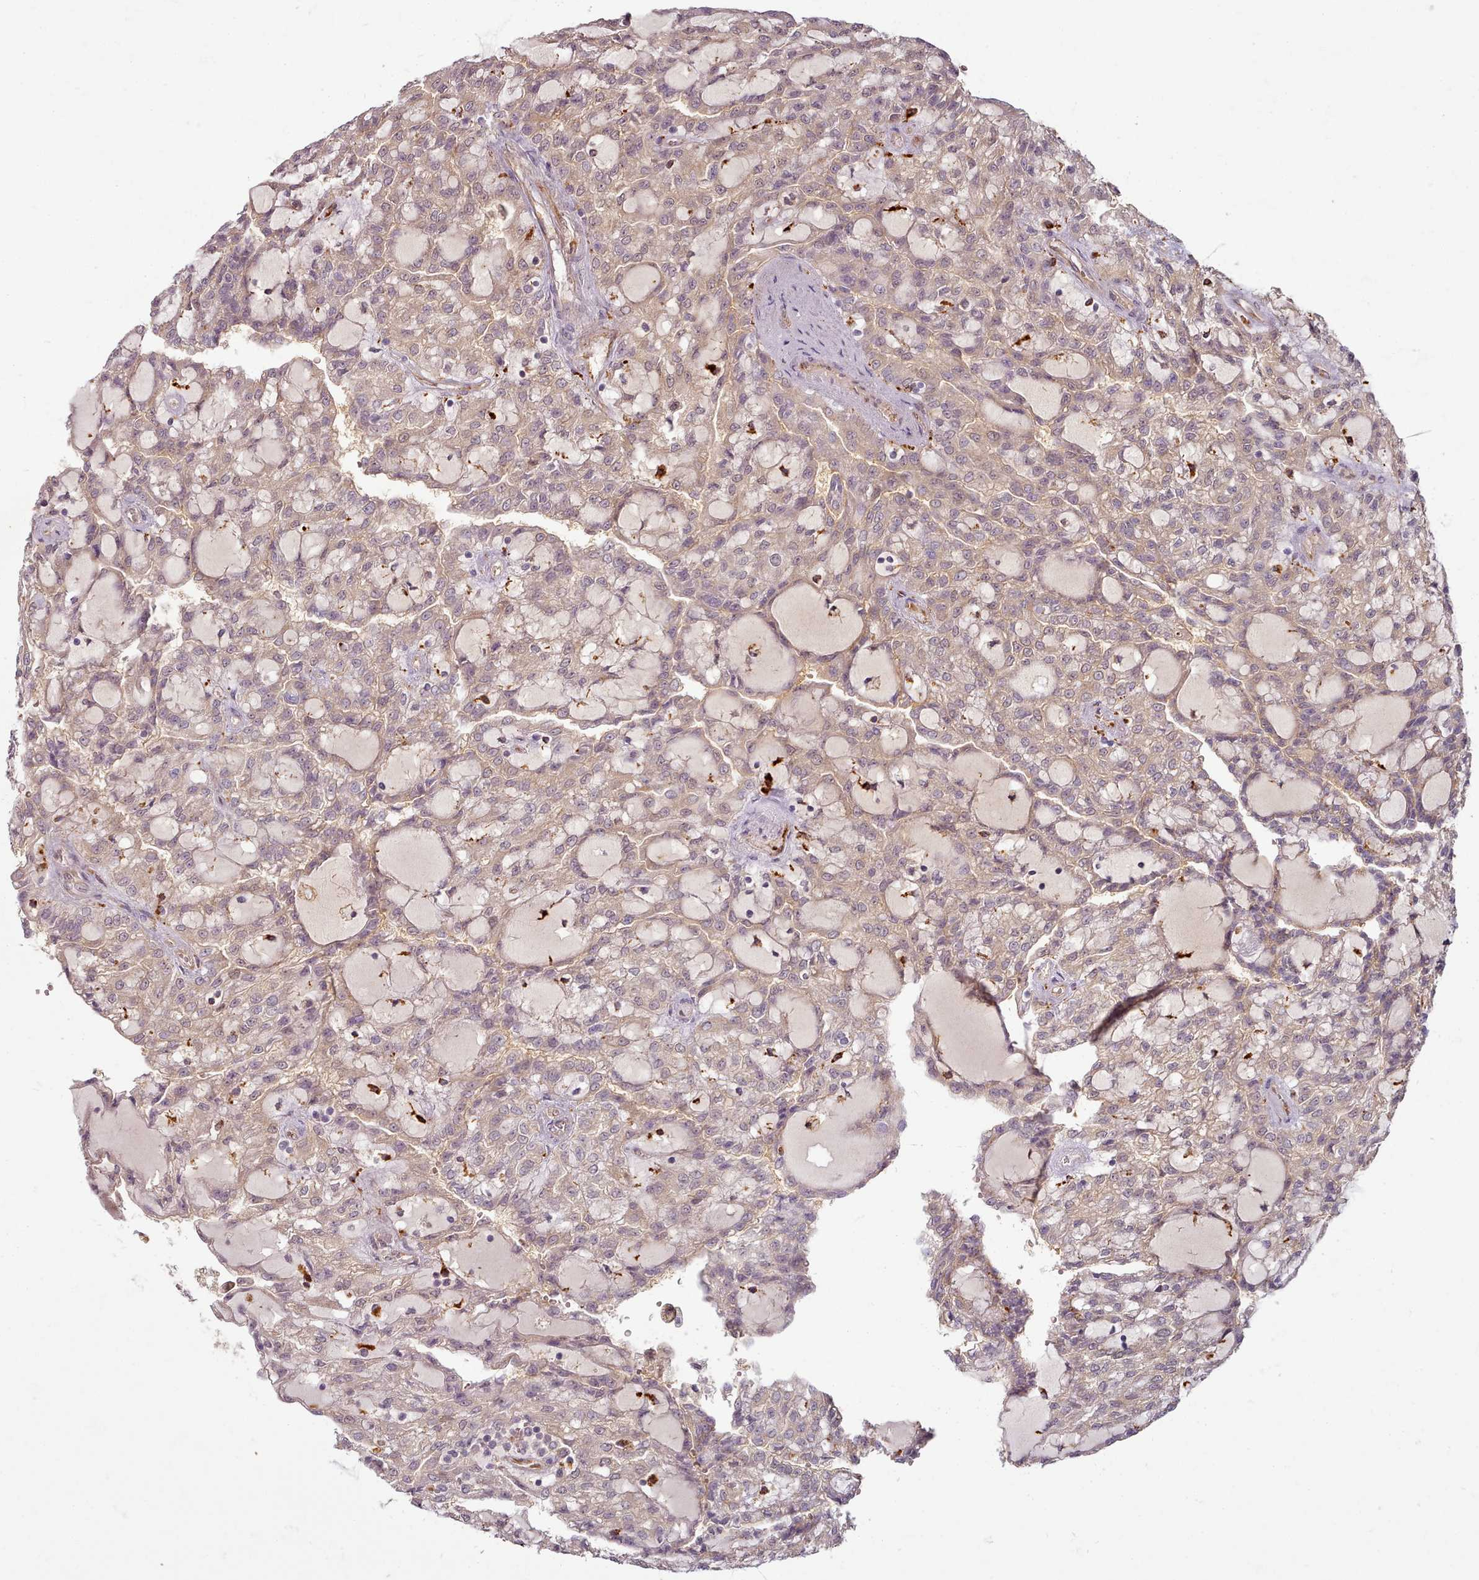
{"staining": {"intensity": "weak", "quantity": ">75%", "location": "cytoplasmic/membranous,nuclear"}, "tissue": "renal cancer", "cell_type": "Tumor cells", "image_type": "cancer", "snomed": [{"axis": "morphology", "description": "Adenocarcinoma, NOS"}, {"axis": "topography", "description": "Kidney"}], "caption": "This histopathology image reveals renal adenocarcinoma stained with immunohistochemistry (IHC) to label a protein in brown. The cytoplasmic/membranous and nuclear of tumor cells show weak positivity for the protein. Nuclei are counter-stained blue.", "gene": "C1QTNF5", "patient": {"sex": "male", "age": 63}}